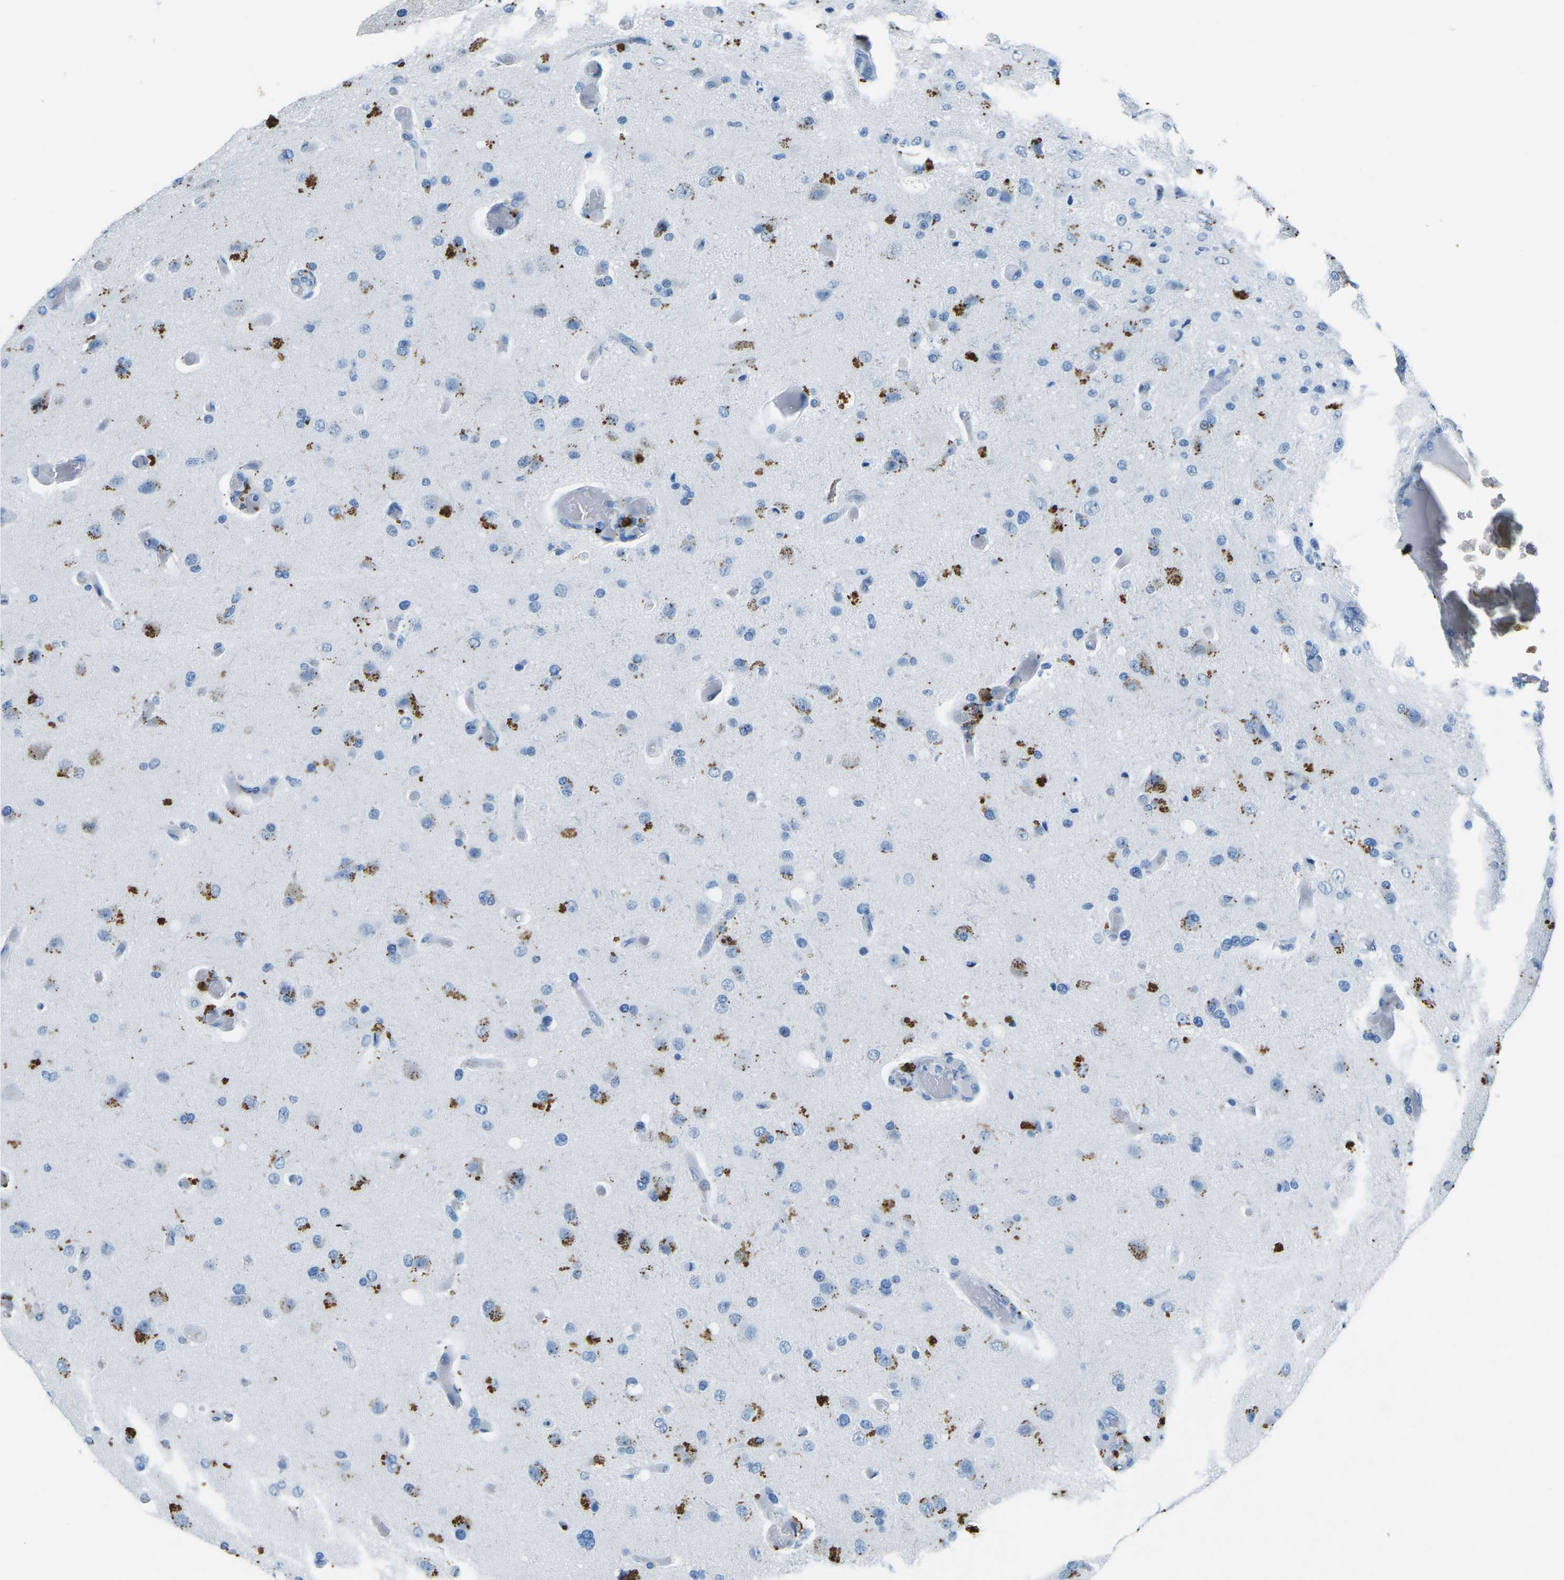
{"staining": {"intensity": "negative", "quantity": "none", "location": "none"}, "tissue": "glioma", "cell_type": "Tumor cells", "image_type": "cancer", "snomed": [{"axis": "morphology", "description": "Normal tissue, NOS"}, {"axis": "morphology", "description": "Glioma, malignant, High grade"}, {"axis": "topography", "description": "Cerebral cortex"}], "caption": "There is no significant staining in tumor cells of glioma. (Brightfield microscopy of DAB (3,3'-diaminobenzidine) immunohistochemistry at high magnification).", "gene": "MYH8", "patient": {"sex": "male", "age": 77}}